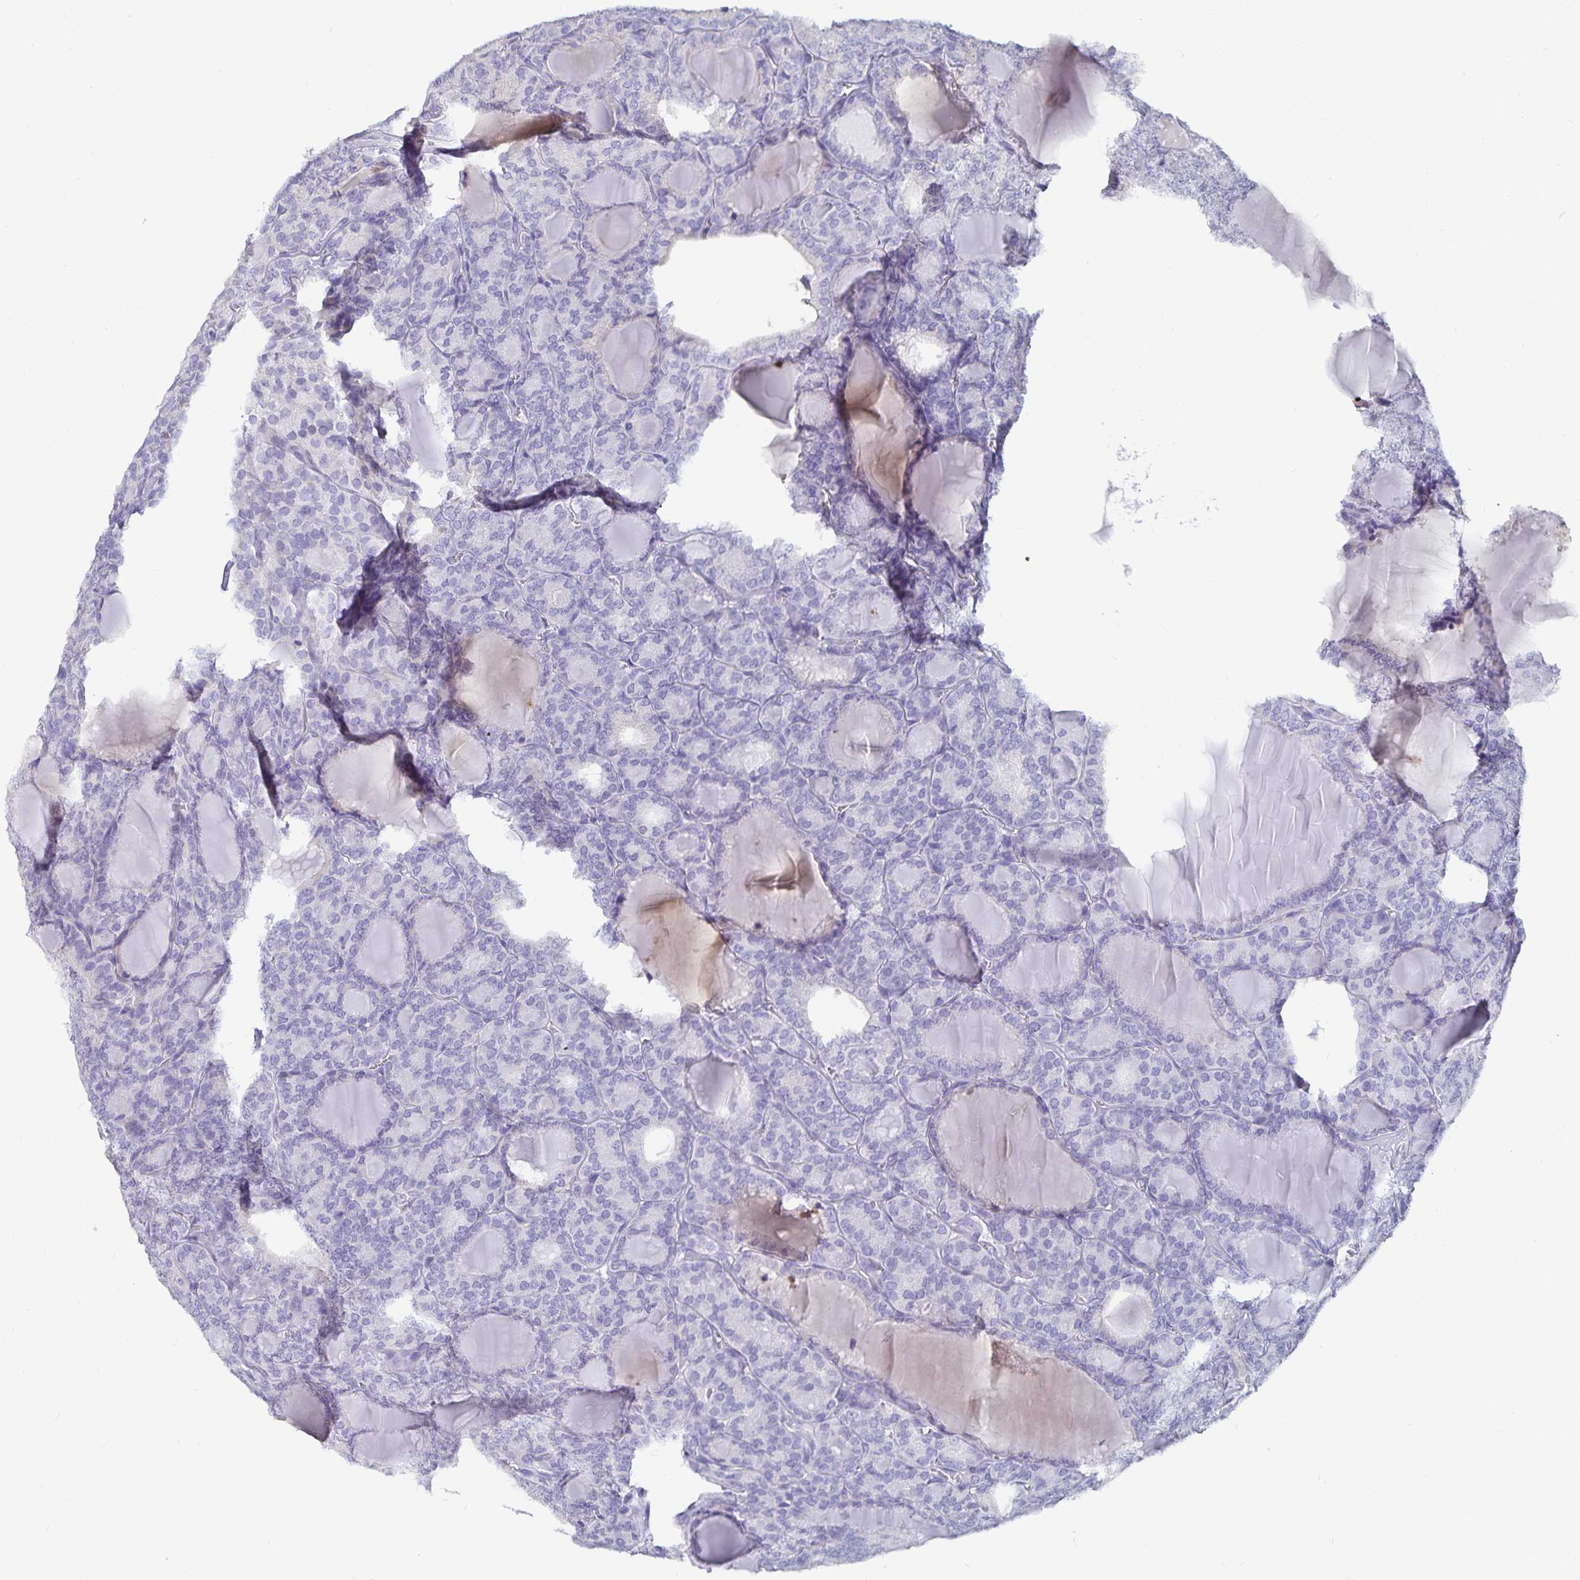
{"staining": {"intensity": "negative", "quantity": "none", "location": "none"}, "tissue": "thyroid cancer", "cell_type": "Tumor cells", "image_type": "cancer", "snomed": [{"axis": "morphology", "description": "Follicular adenoma carcinoma, NOS"}, {"axis": "topography", "description": "Thyroid gland"}], "caption": "The photomicrograph shows no staining of tumor cells in thyroid cancer.", "gene": "CFAP69", "patient": {"sex": "male", "age": 74}}